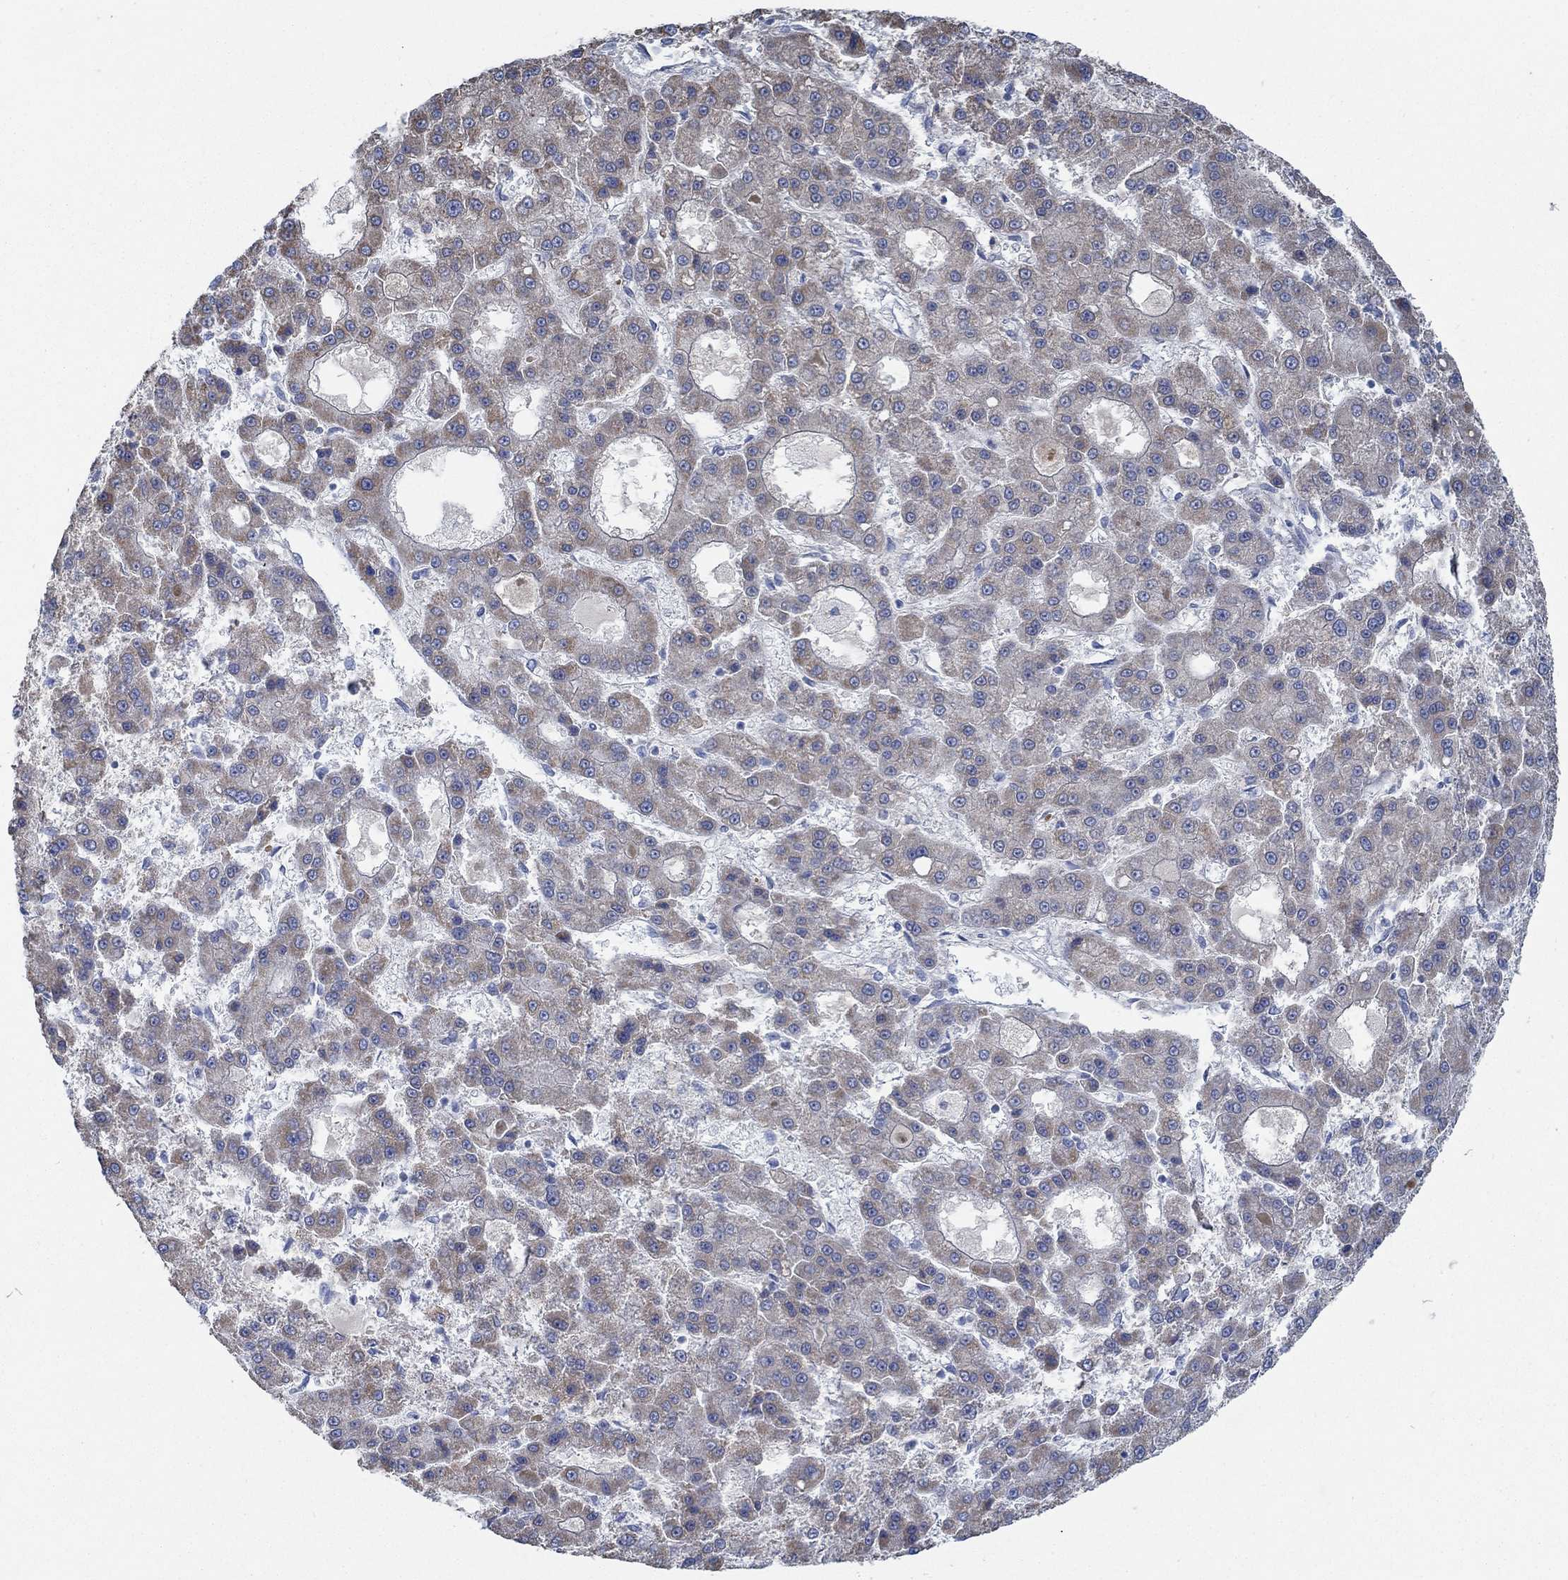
{"staining": {"intensity": "weak", "quantity": "25%-75%", "location": "cytoplasmic/membranous"}, "tissue": "liver cancer", "cell_type": "Tumor cells", "image_type": "cancer", "snomed": [{"axis": "morphology", "description": "Carcinoma, Hepatocellular, NOS"}, {"axis": "topography", "description": "Liver"}], "caption": "Tumor cells reveal low levels of weak cytoplasmic/membranous positivity in approximately 25%-75% of cells in hepatocellular carcinoma (liver).", "gene": "GLOD5", "patient": {"sex": "male", "age": 70}}